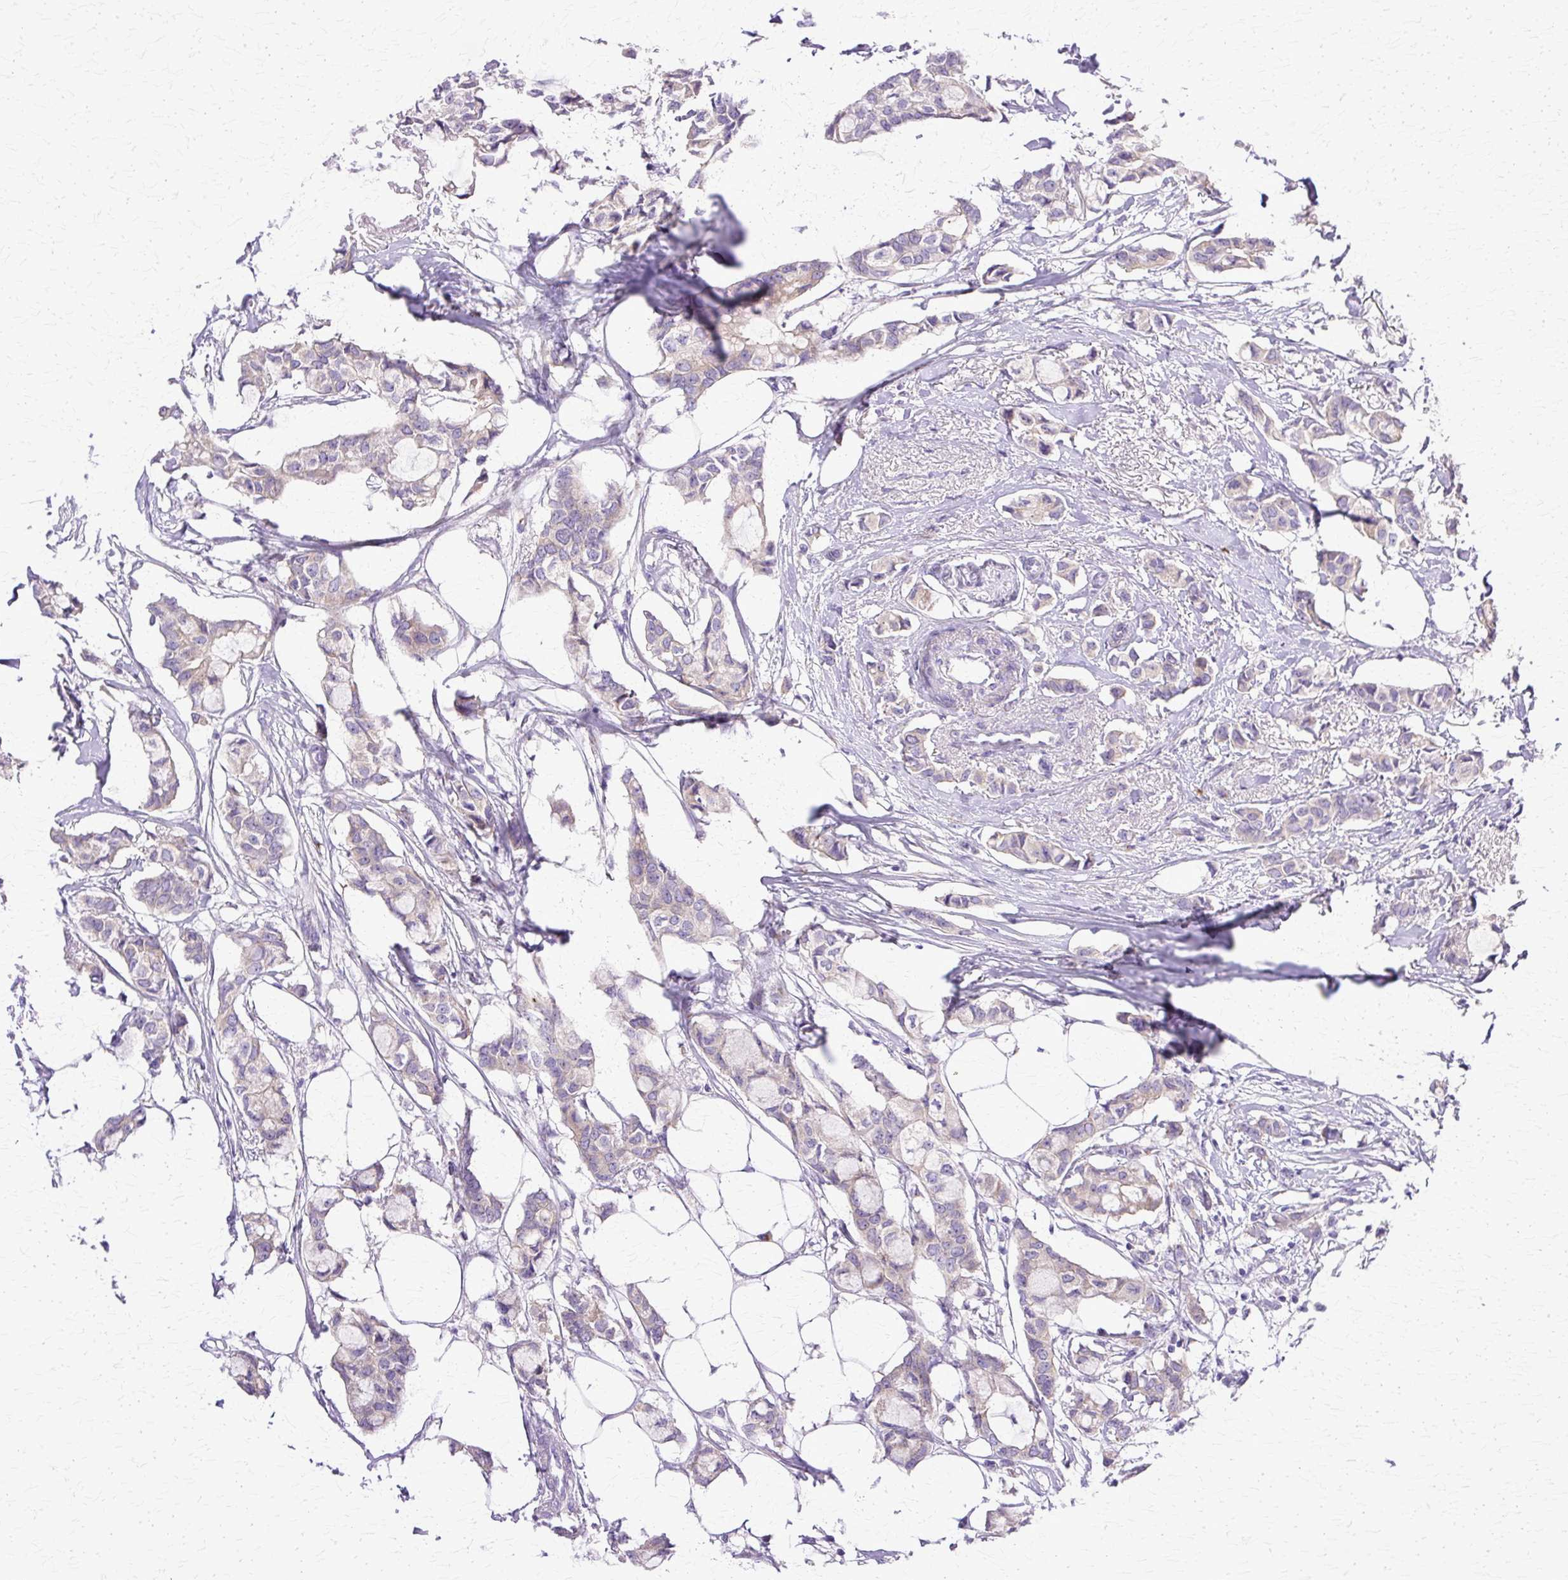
{"staining": {"intensity": "negative", "quantity": "none", "location": "none"}, "tissue": "breast cancer", "cell_type": "Tumor cells", "image_type": "cancer", "snomed": [{"axis": "morphology", "description": "Duct carcinoma"}, {"axis": "topography", "description": "Breast"}], "caption": "High magnification brightfield microscopy of breast cancer stained with DAB (3,3'-diaminobenzidine) (brown) and counterstained with hematoxylin (blue): tumor cells show no significant expression. (DAB (3,3'-diaminobenzidine) immunohistochemistry (IHC) with hematoxylin counter stain).", "gene": "TBC1D3G", "patient": {"sex": "female", "age": 73}}